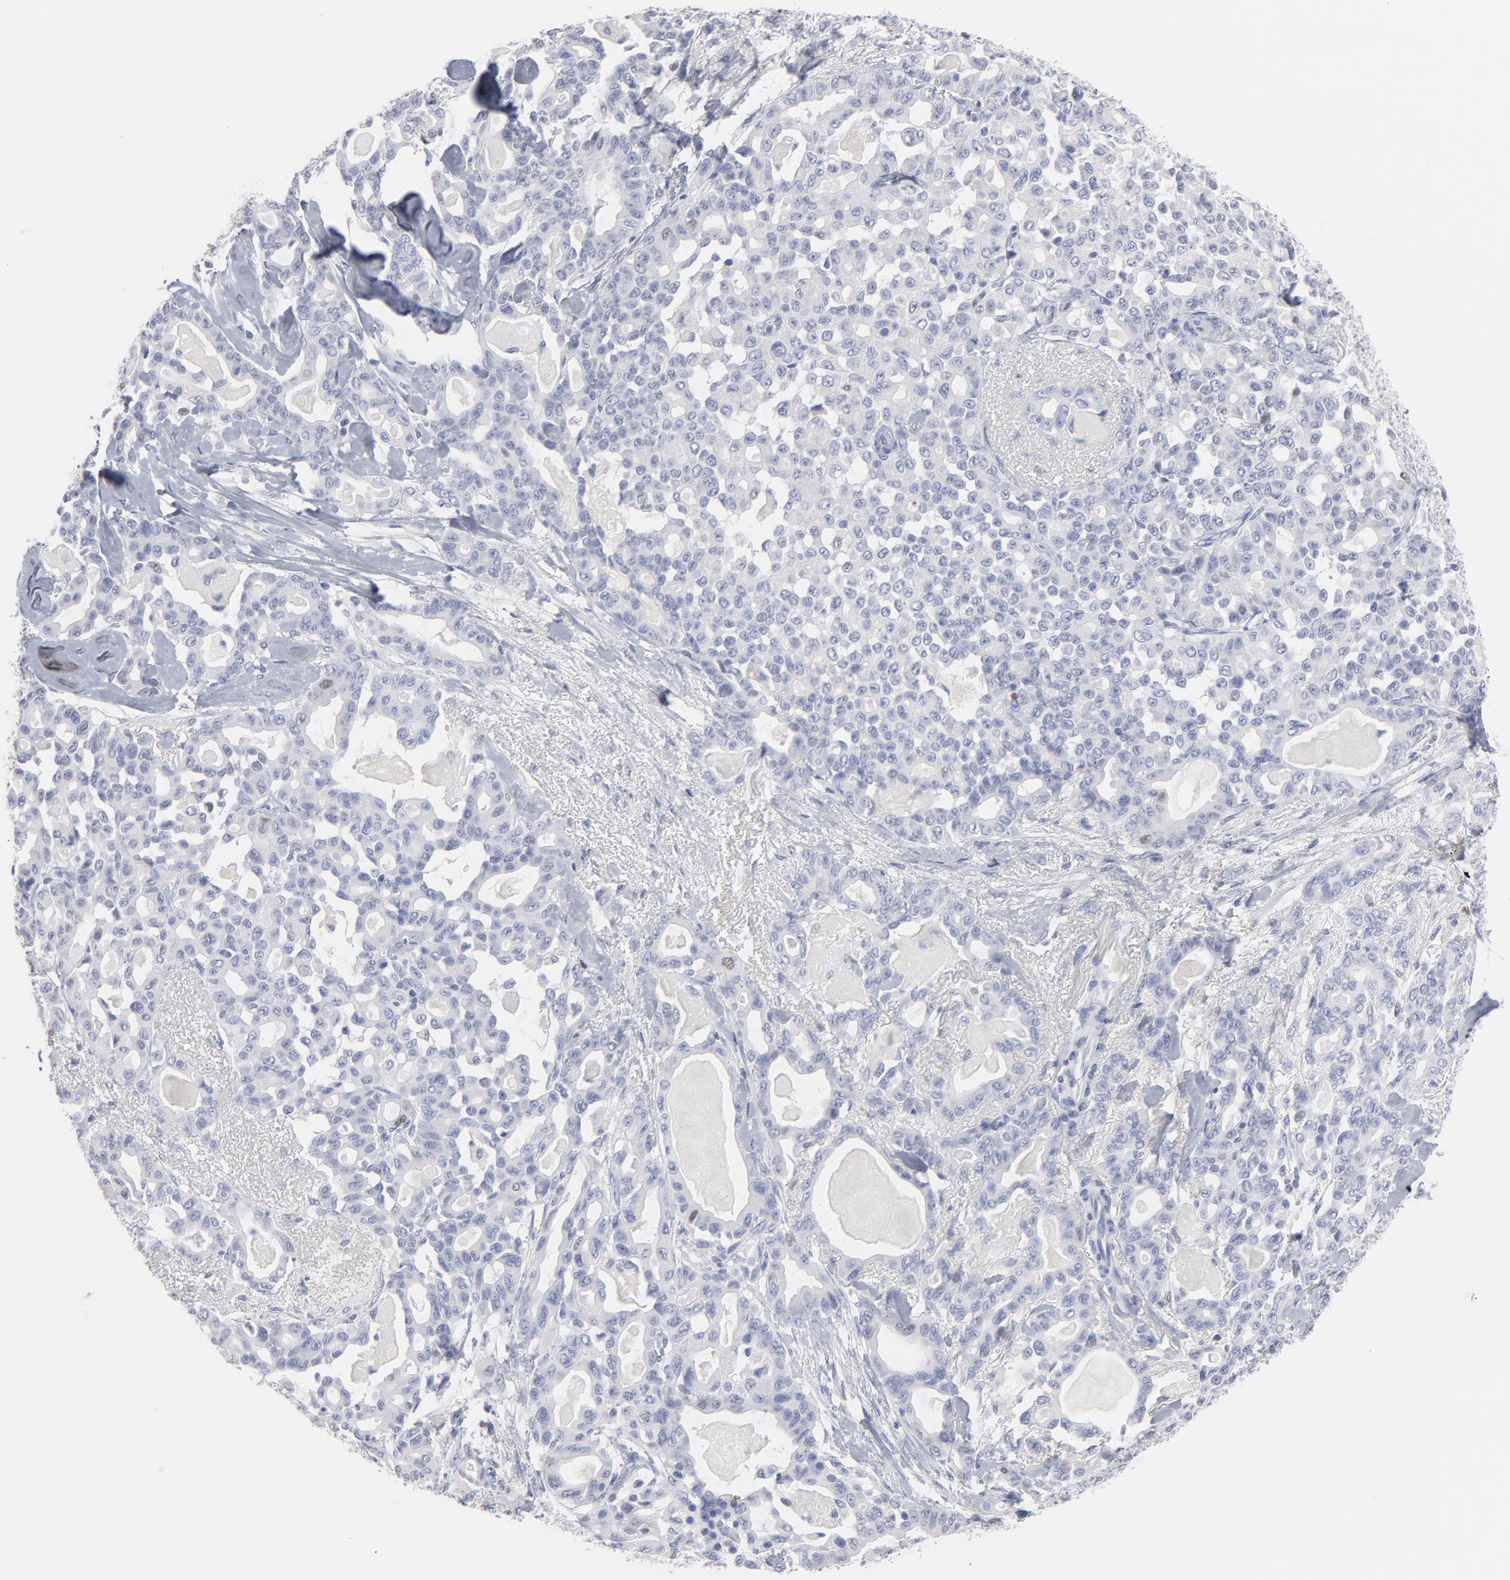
{"staining": {"intensity": "weak", "quantity": "<25%", "location": "nuclear"}, "tissue": "pancreatic cancer", "cell_type": "Tumor cells", "image_type": "cancer", "snomed": [{"axis": "morphology", "description": "Adenocarcinoma, NOS"}, {"axis": "topography", "description": "Pancreas"}], "caption": "A micrograph of human pancreatic cancer is negative for staining in tumor cells.", "gene": "MCM7", "patient": {"sex": "male", "age": 63}}